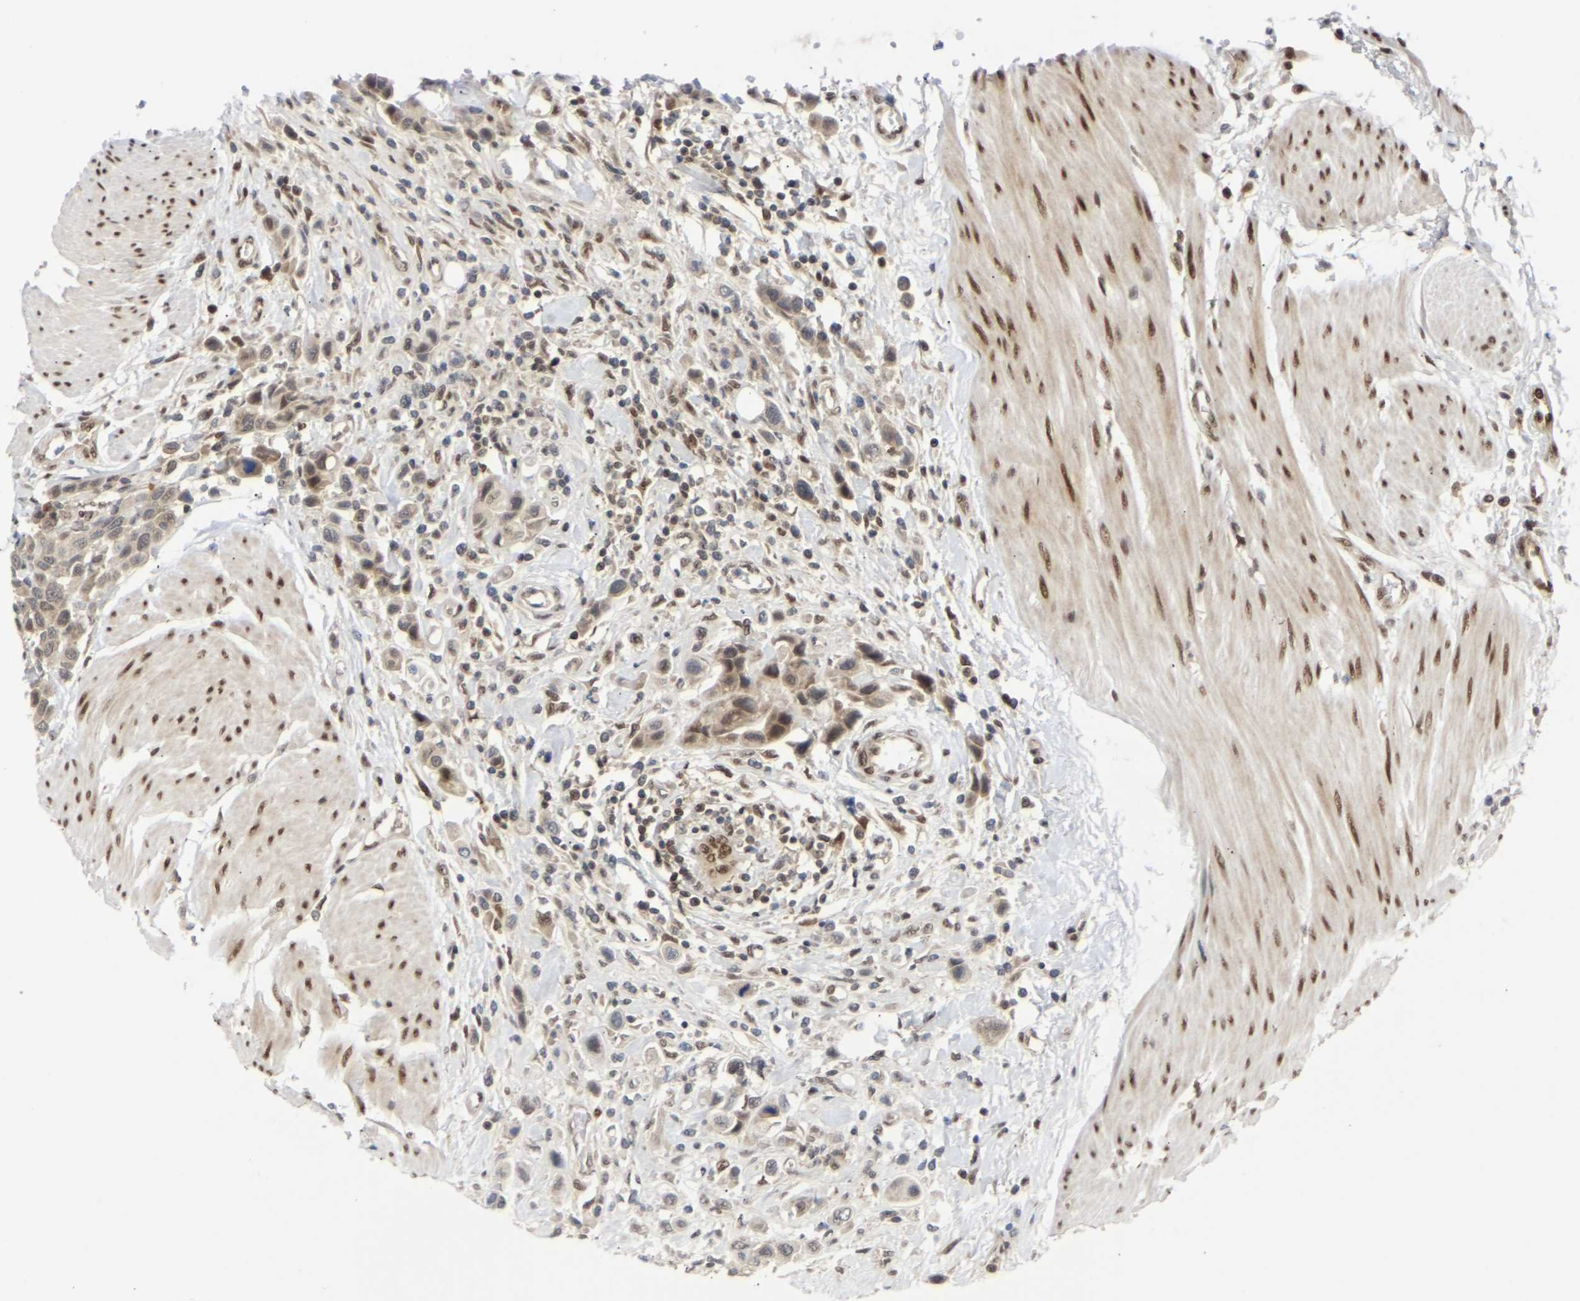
{"staining": {"intensity": "weak", "quantity": "25%-75%", "location": "cytoplasmic/membranous,nuclear"}, "tissue": "urothelial cancer", "cell_type": "Tumor cells", "image_type": "cancer", "snomed": [{"axis": "morphology", "description": "Urothelial carcinoma, High grade"}, {"axis": "topography", "description": "Urinary bladder"}], "caption": "A low amount of weak cytoplasmic/membranous and nuclear expression is identified in approximately 25%-75% of tumor cells in urothelial cancer tissue.", "gene": "SSBP2", "patient": {"sex": "male", "age": 50}}